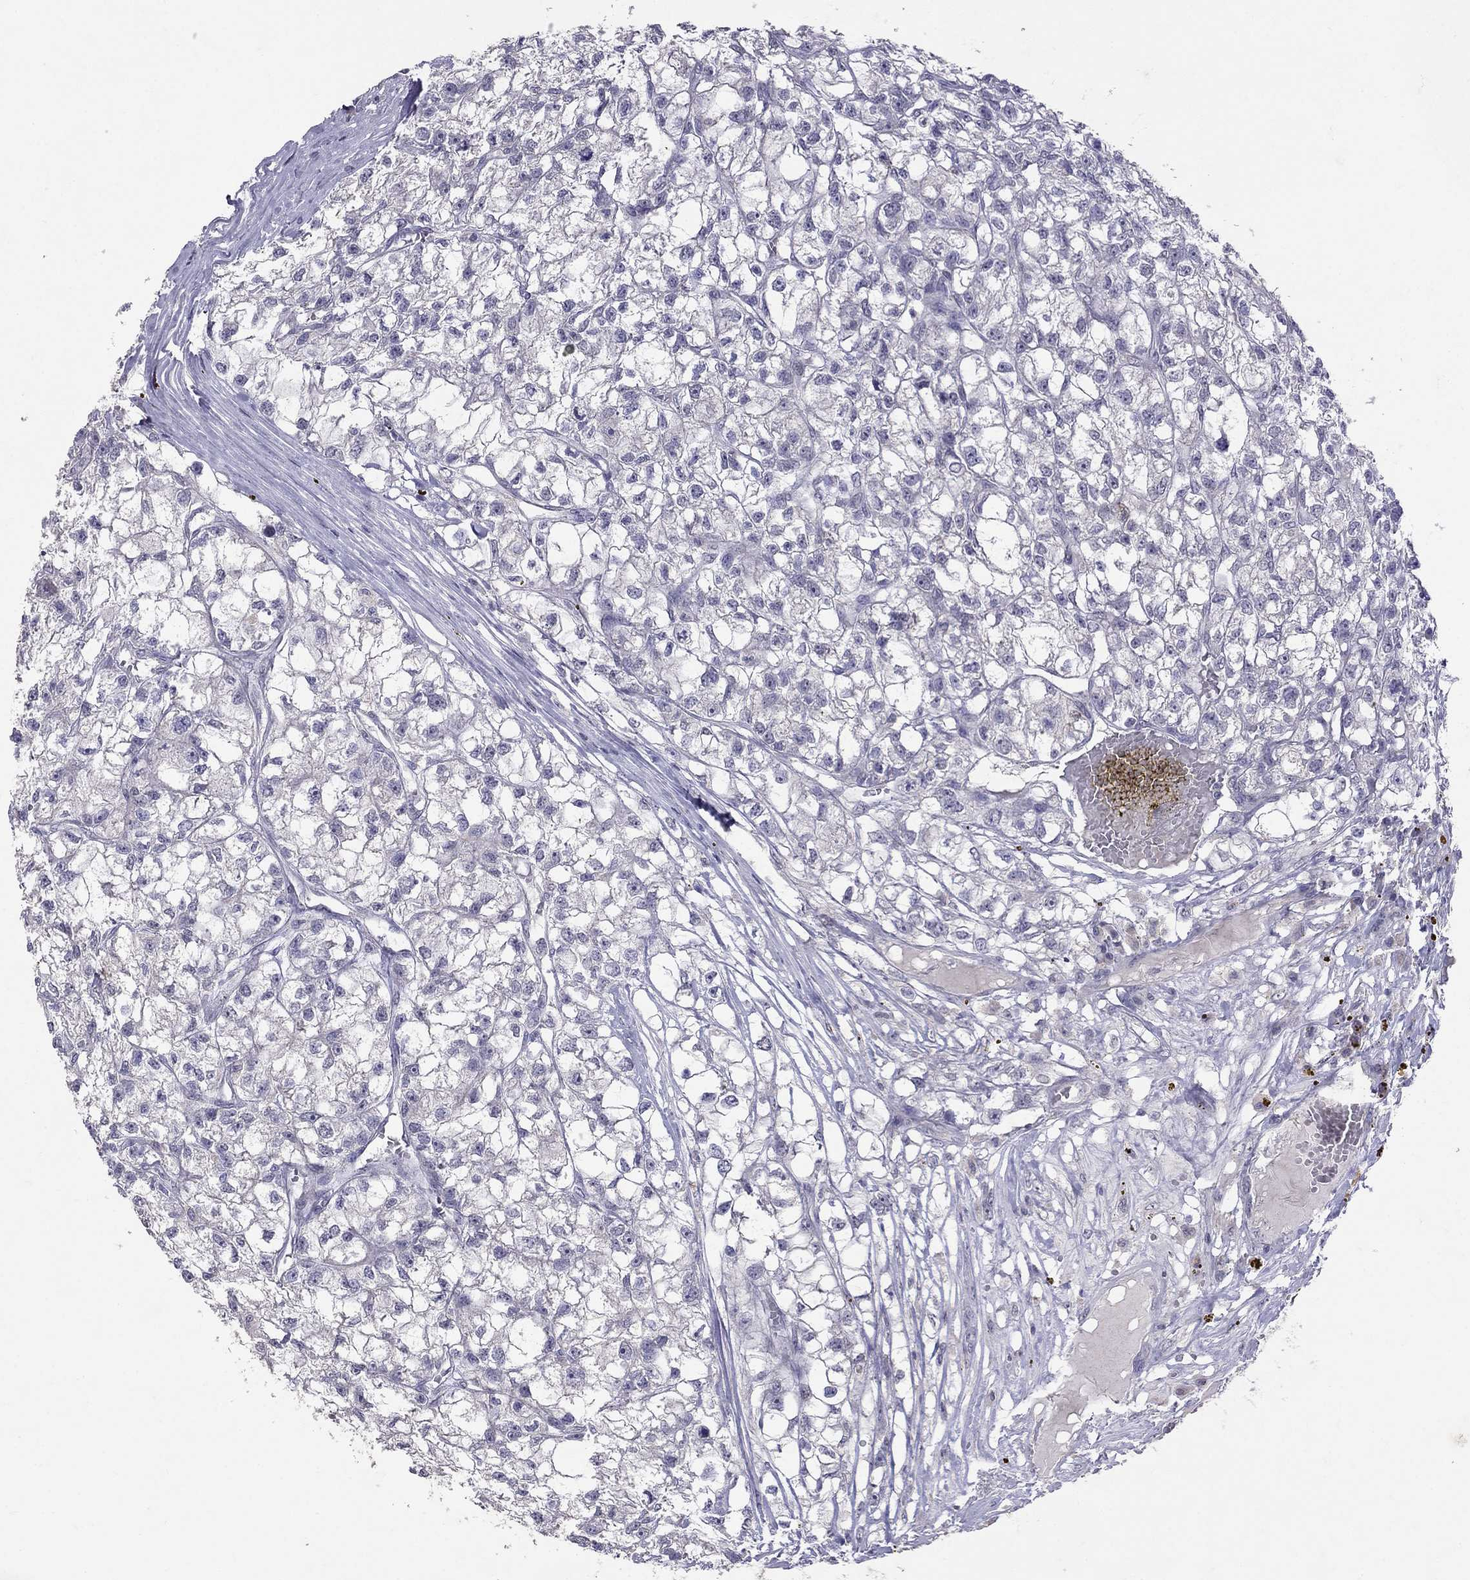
{"staining": {"intensity": "negative", "quantity": "none", "location": "none"}, "tissue": "renal cancer", "cell_type": "Tumor cells", "image_type": "cancer", "snomed": [{"axis": "morphology", "description": "Adenocarcinoma, NOS"}, {"axis": "topography", "description": "Kidney"}], "caption": "This is an immunohistochemistry (IHC) photomicrograph of adenocarcinoma (renal). There is no positivity in tumor cells.", "gene": "FST", "patient": {"sex": "male", "age": 56}}